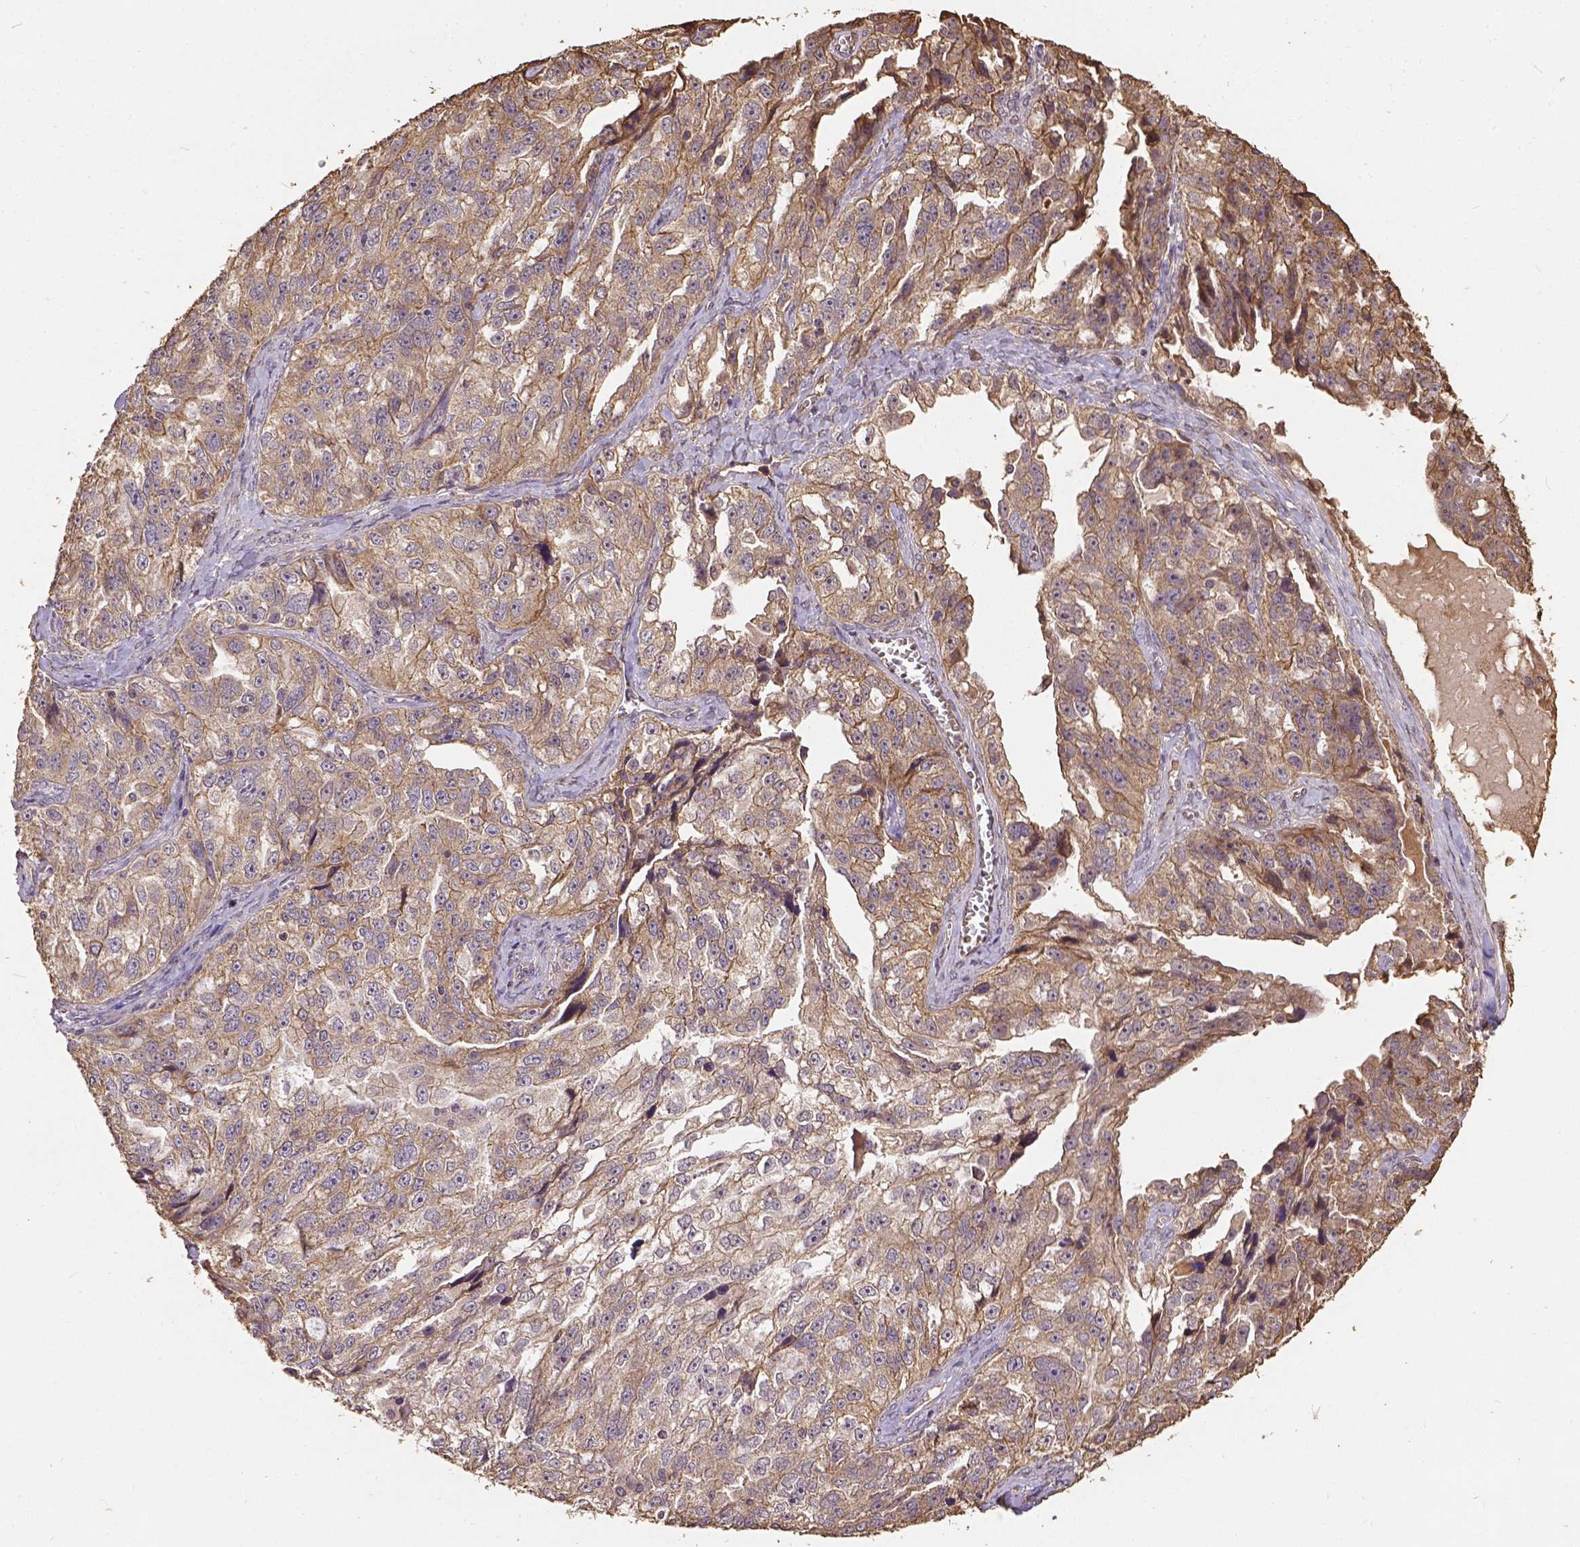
{"staining": {"intensity": "weak", "quantity": ">75%", "location": "cytoplasmic/membranous"}, "tissue": "ovarian cancer", "cell_type": "Tumor cells", "image_type": "cancer", "snomed": [{"axis": "morphology", "description": "Cystadenocarcinoma, serous, NOS"}, {"axis": "topography", "description": "Ovary"}], "caption": "Immunohistochemical staining of human ovarian serous cystadenocarcinoma displays low levels of weak cytoplasmic/membranous expression in approximately >75% of tumor cells.", "gene": "ATP1B3", "patient": {"sex": "female", "age": 51}}